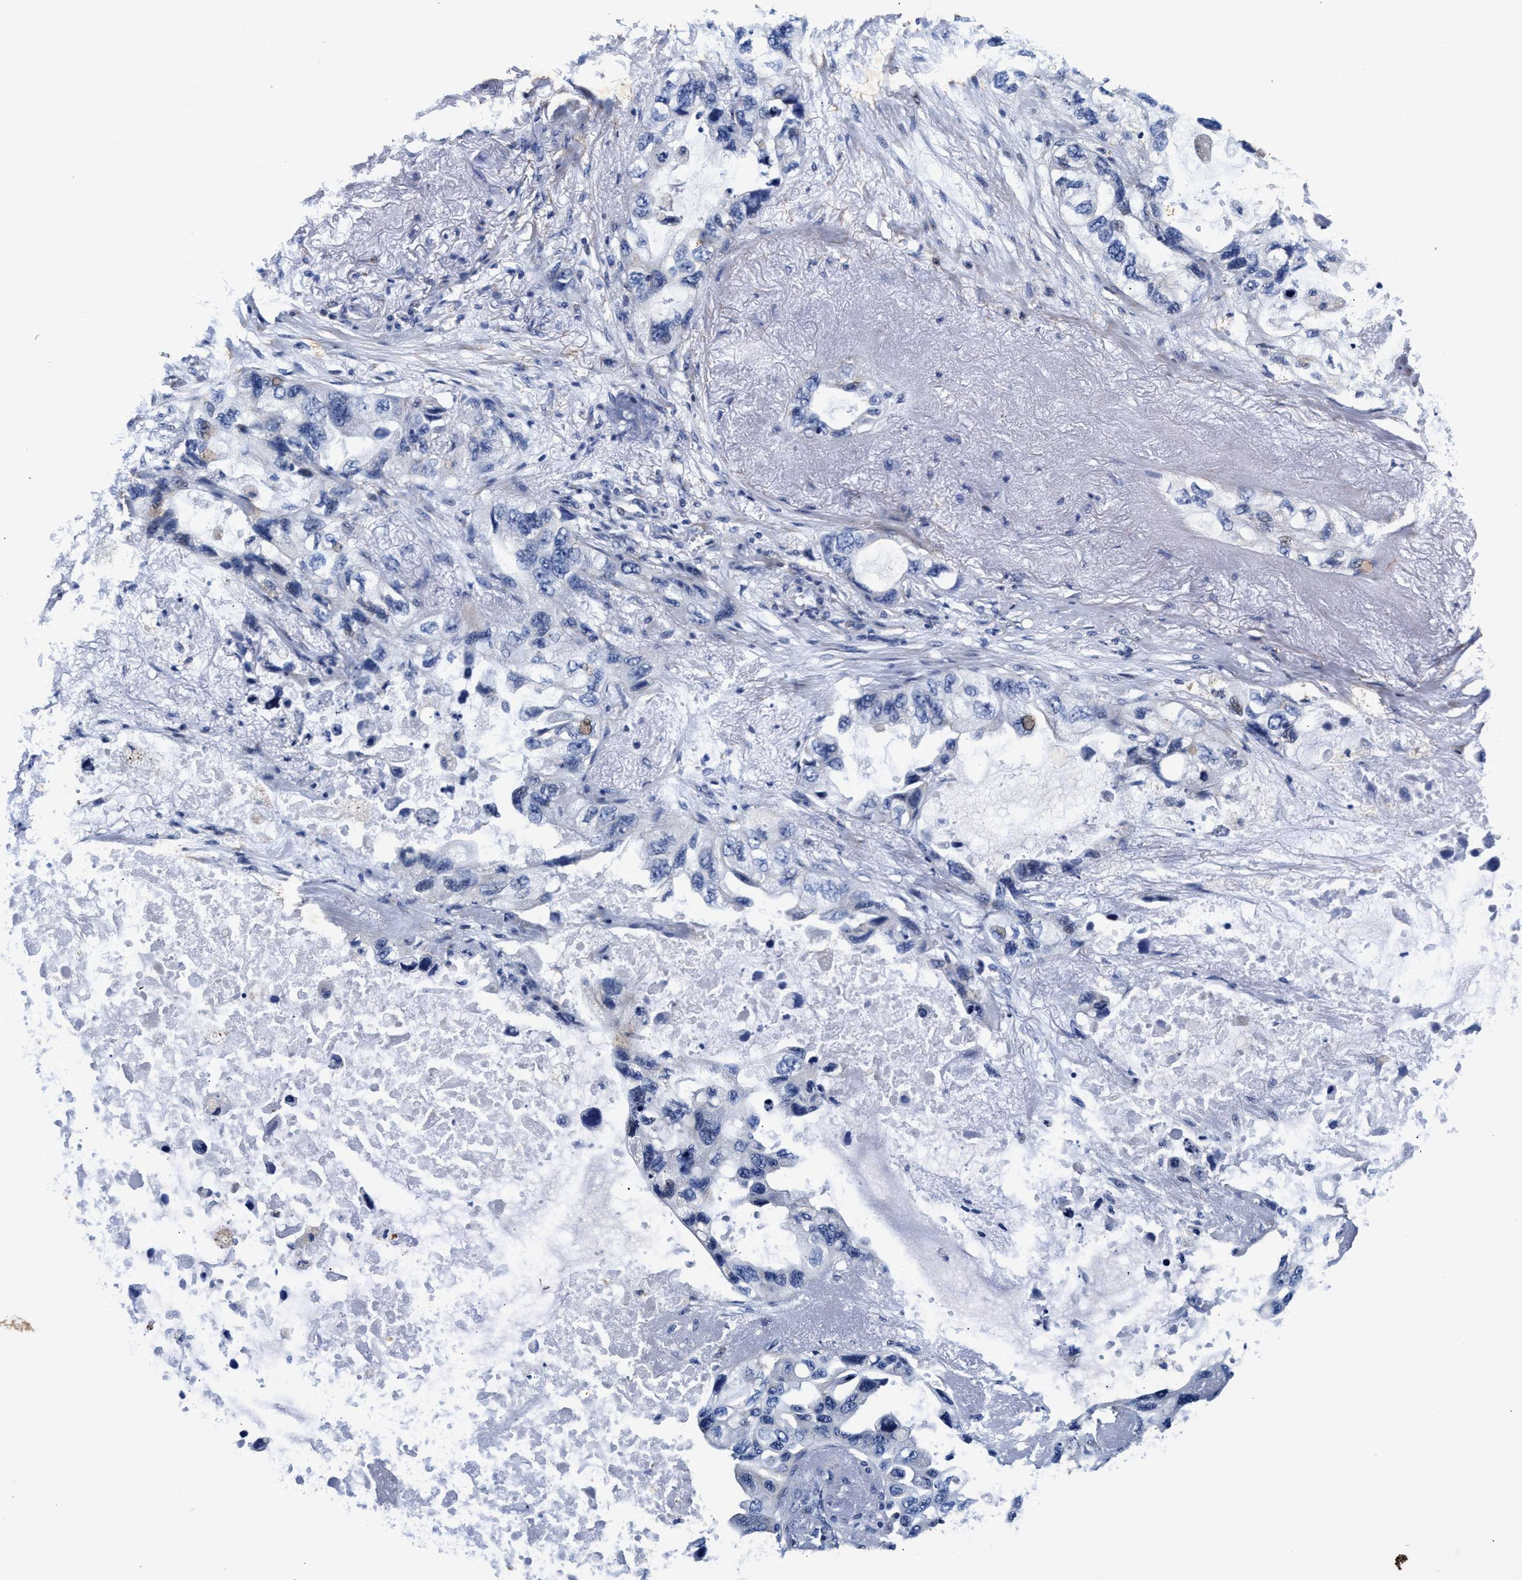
{"staining": {"intensity": "negative", "quantity": "none", "location": "none"}, "tissue": "lung cancer", "cell_type": "Tumor cells", "image_type": "cancer", "snomed": [{"axis": "morphology", "description": "Squamous cell carcinoma, NOS"}, {"axis": "topography", "description": "Lung"}], "caption": "There is no significant positivity in tumor cells of lung cancer.", "gene": "SLC8A1", "patient": {"sex": "female", "age": 73}}